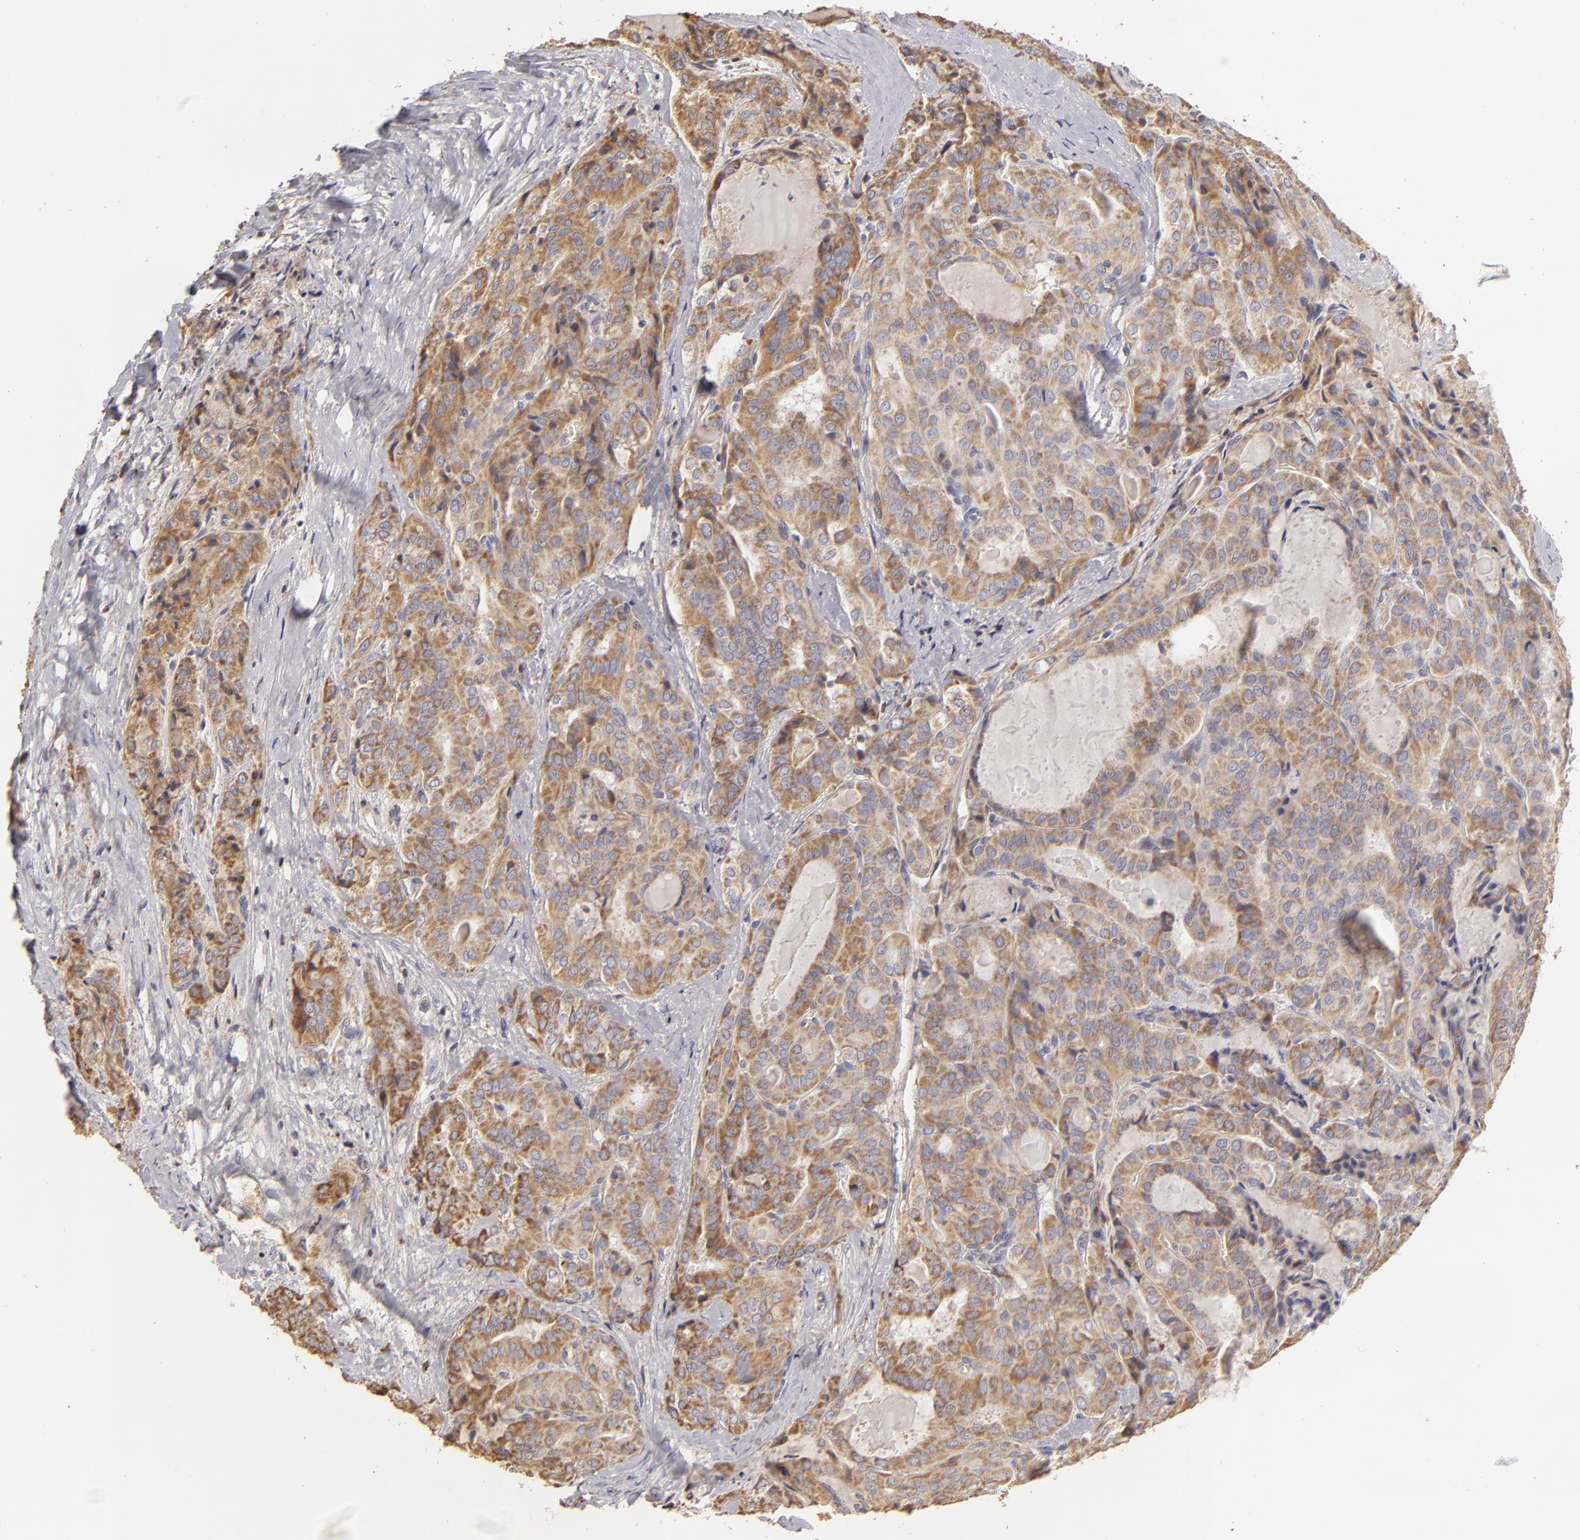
{"staining": {"intensity": "moderate", "quantity": ">75%", "location": "cytoplasmic/membranous"}, "tissue": "thyroid cancer", "cell_type": "Tumor cells", "image_type": "cancer", "snomed": [{"axis": "morphology", "description": "Papillary adenocarcinoma, NOS"}, {"axis": "topography", "description": "Thyroid gland"}], "caption": "Thyroid cancer tissue demonstrates moderate cytoplasmic/membranous expression in approximately >75% of tumor cells", "gene": "CFB", "patient": {"sex": "female", "age": 71}}